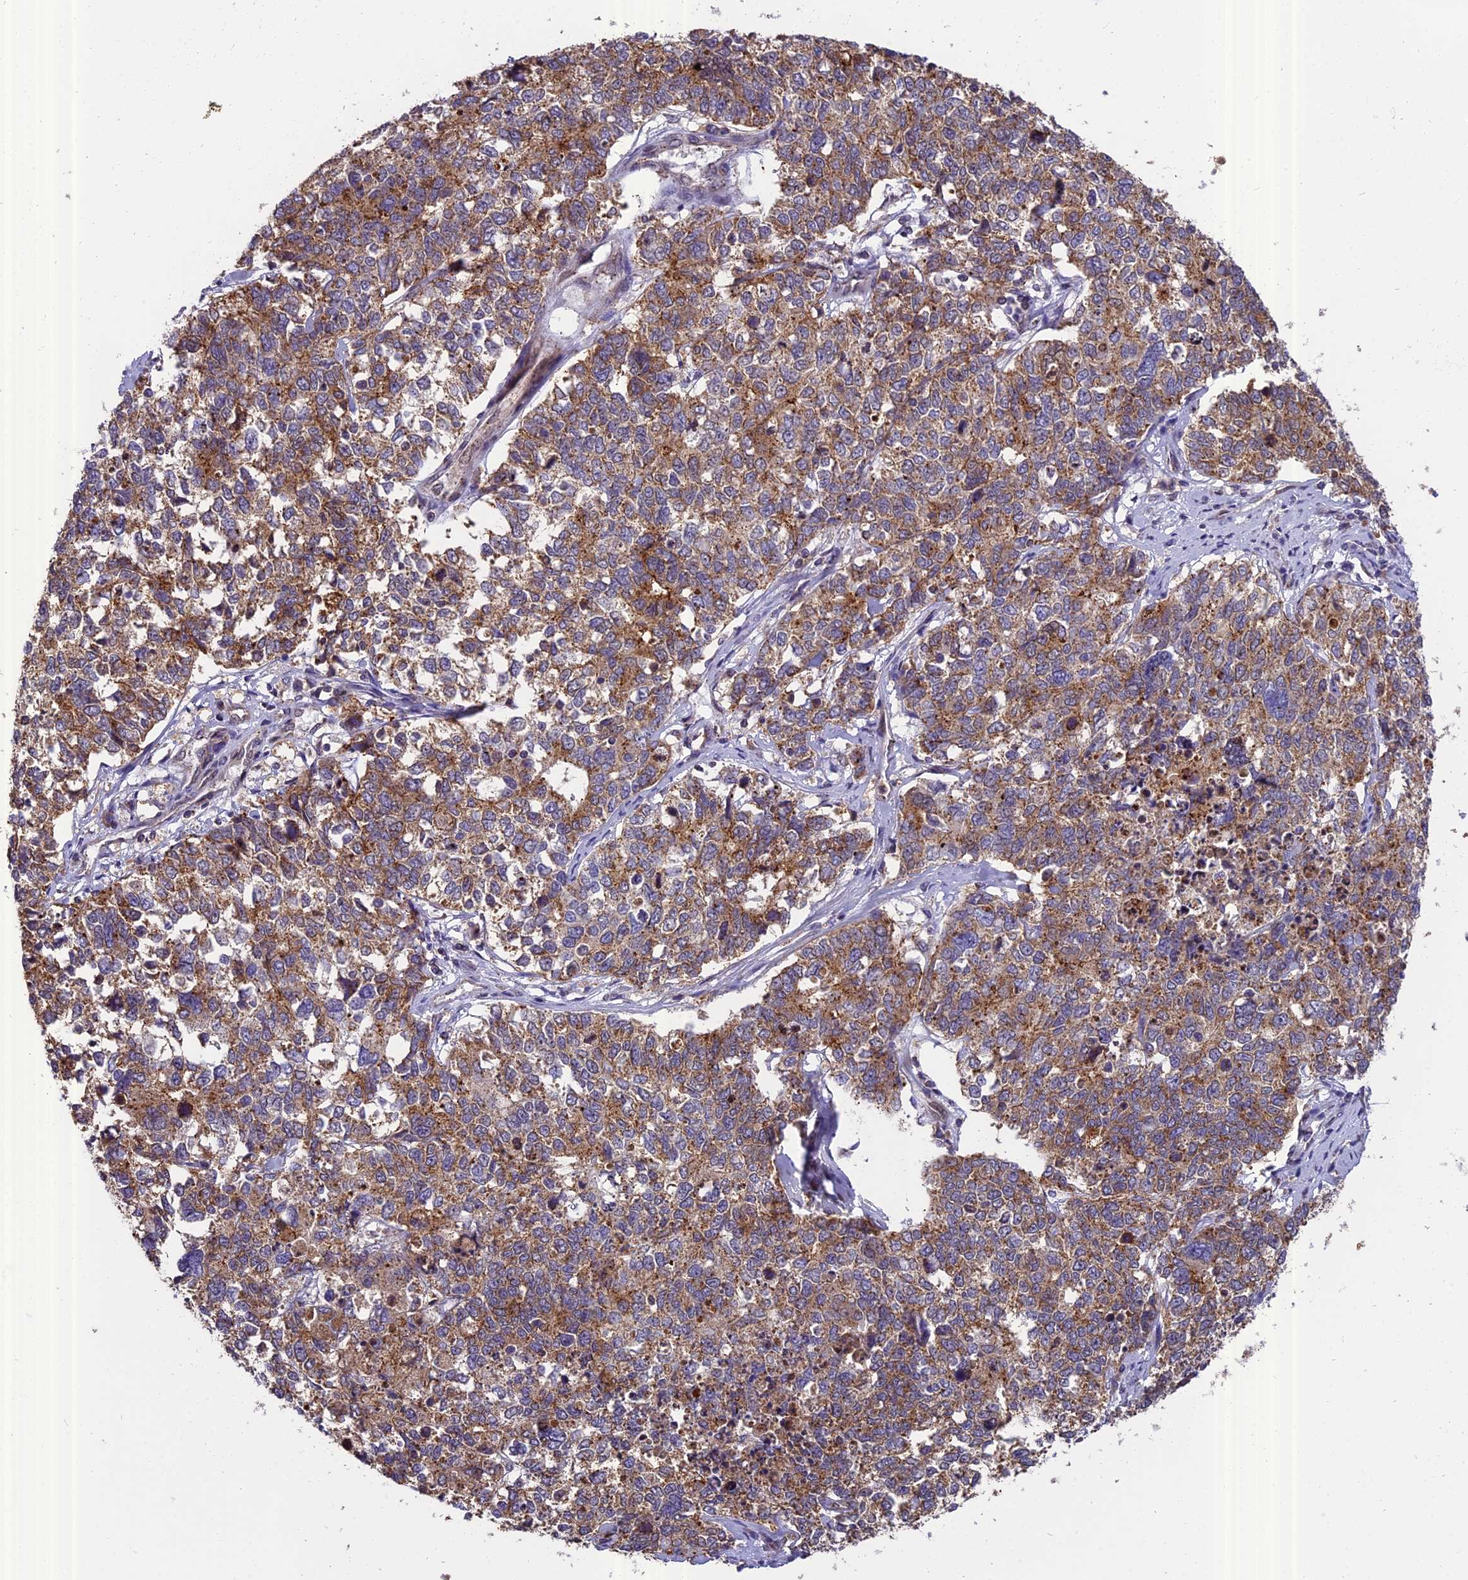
{"staining": {"intensity": "moderate", "quantity": ">75%", "location": "cytoplasmic/membranous"}, "tissue": "cervical cancer", "cell_type": "Tumor cells", "image_type": "cancer", "snomed": [{"axis": "morphology", "description": "Squamous cell carcinoma, NOS"}, {"axis": "topography", "description": "Cervix"}], "caption": "Cervical cancer (squamous cell carcinoma) stained for a protein (brown) exhibits moderate cytoplasmic/membranous positive positivity in about >75% of tumor cells.", "gene": "CHMP2A", "patient": {"sex": "female", "age": 63}}